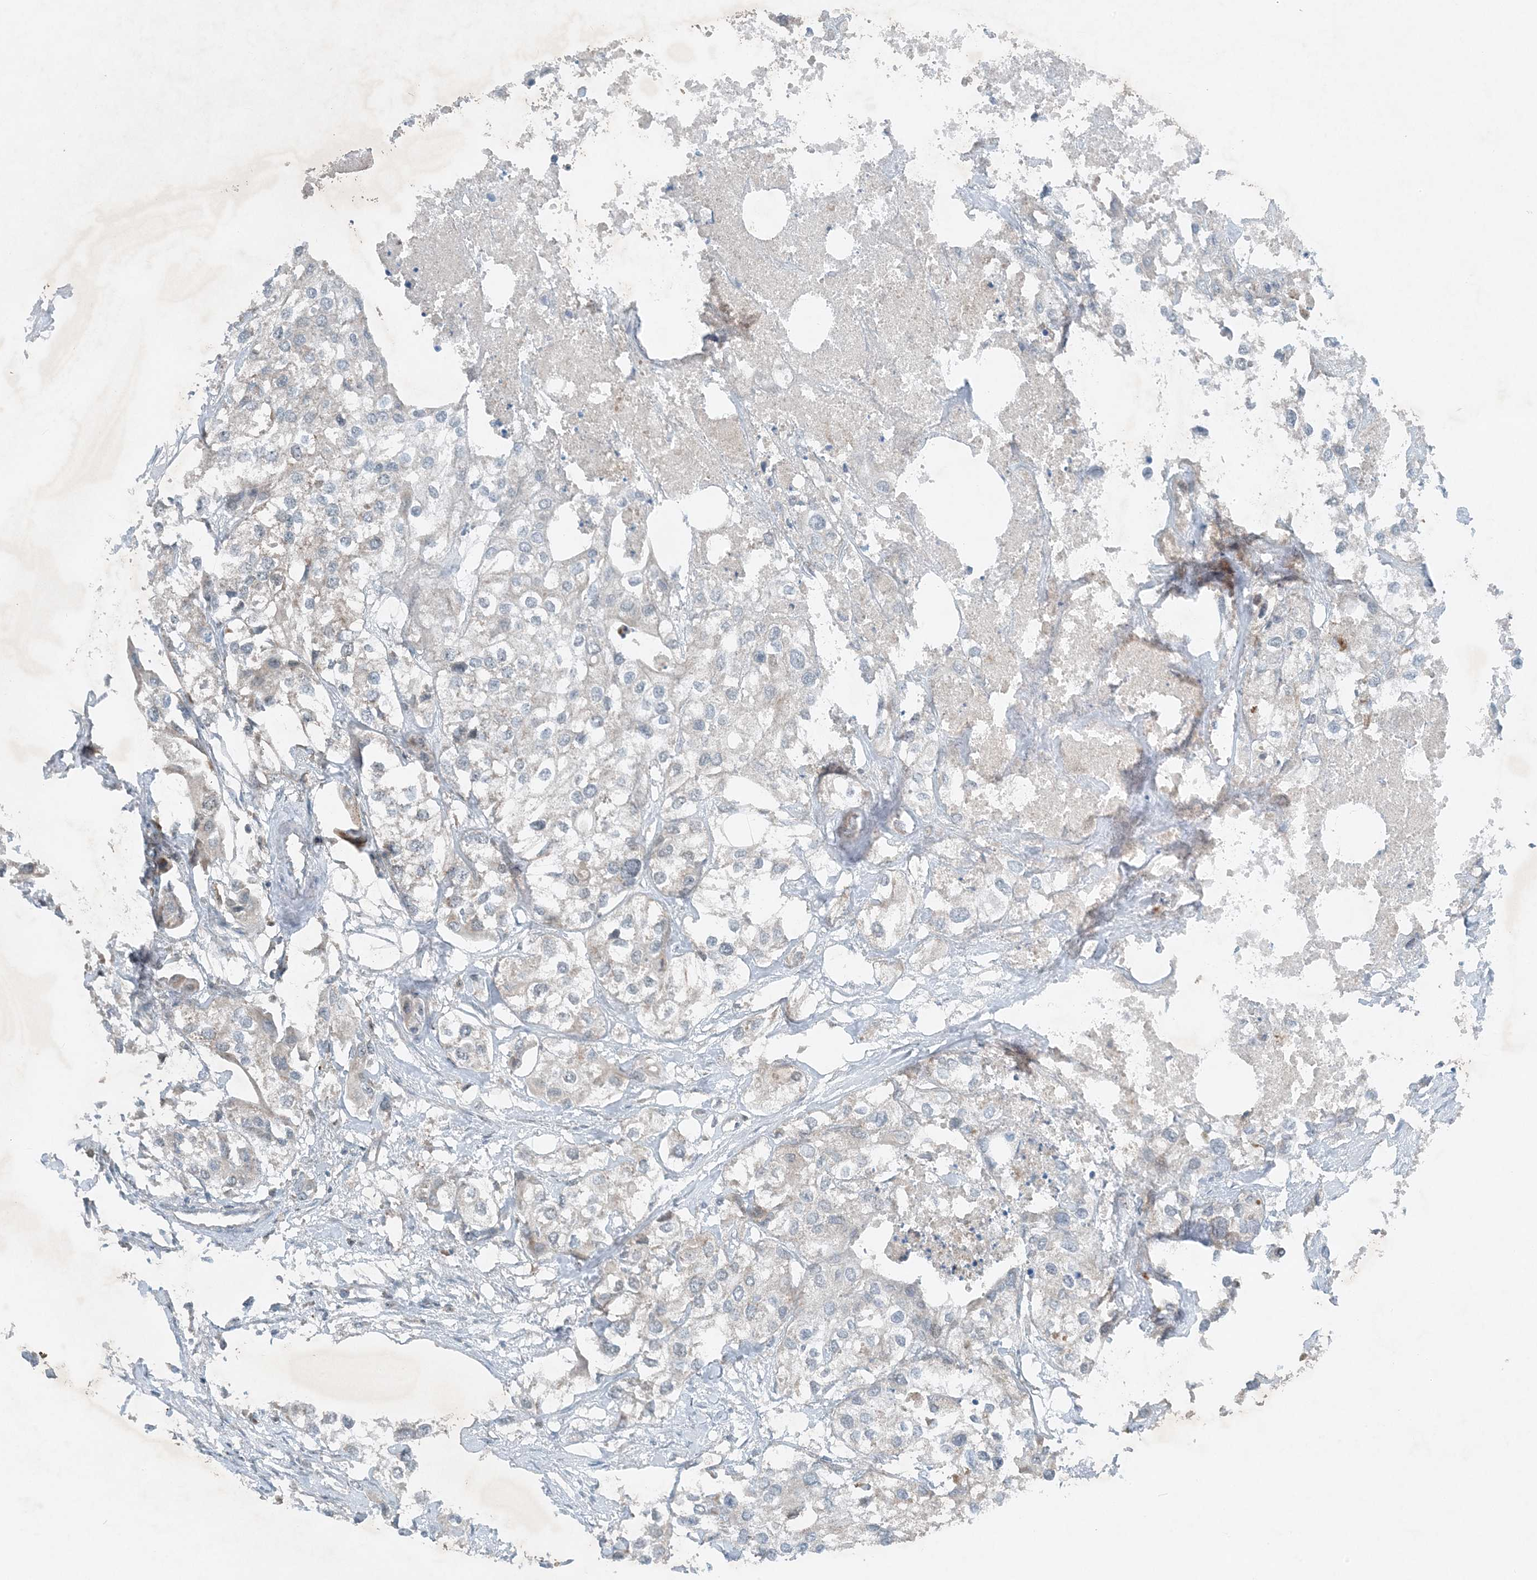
{"staining": {"intensity": "negative", "quantity": "none", "location": "none"}, "tissue": "urothelial cancer", "cell_type": "Tumor cells", "image_type": "cancer", "snomed": [{"axis": "morphology", "description": "Urothelial carcinoma, High grade"}, {"axis": "topography", "description": "Urinary bladder"}], "caption": "A high-resolution micrograph shows IHC staining of urothelial carcinoma (high-grade), which displays no significant positivity in tumor cells.", "gene": "MITD1", "patient": {"sex": "male", "age": 64}}